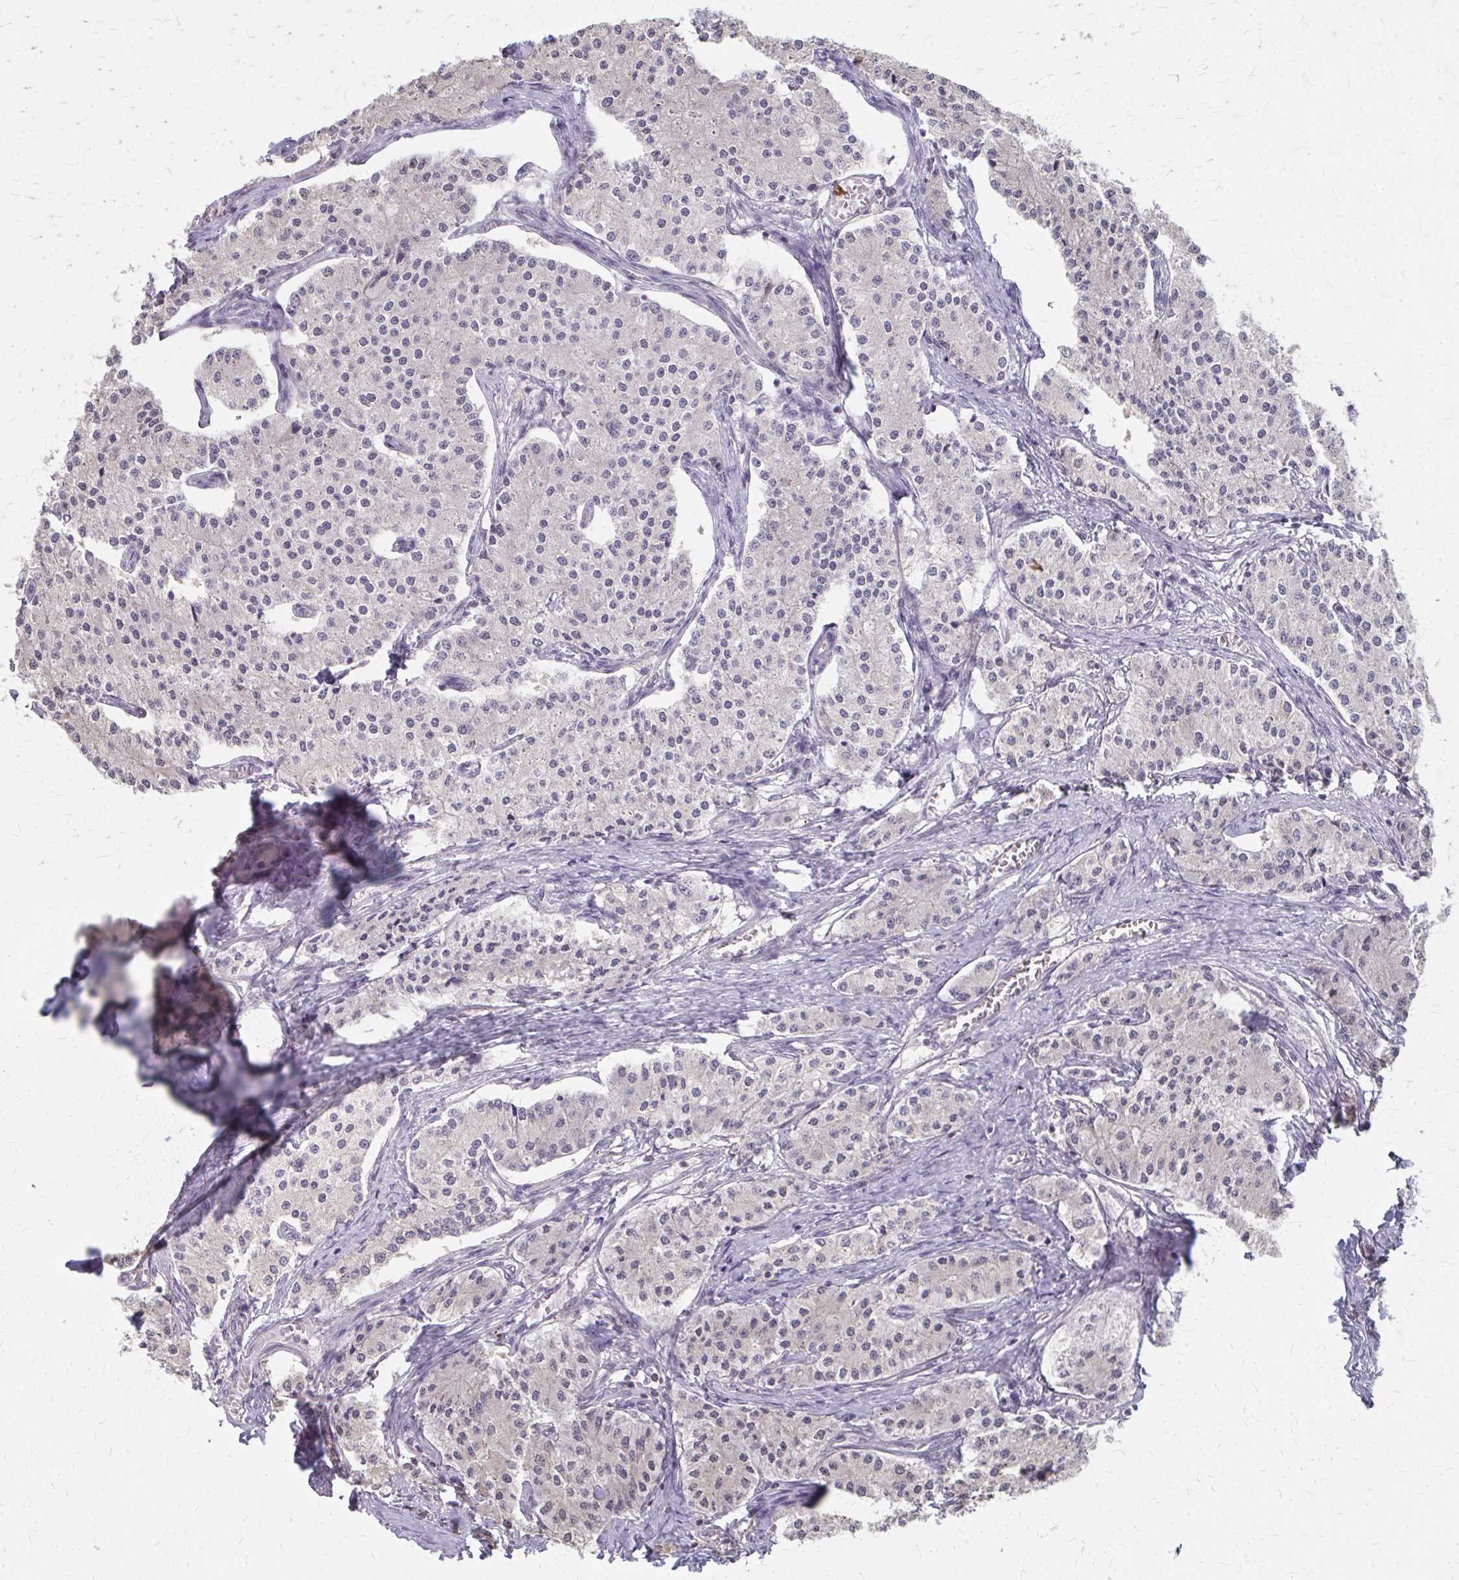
{"staining": {"intensity": "negative", "quantity": "none", "location": "none"}, "tissue": "carcinoid", "cell_type": "Tumor cells", "image_type": "cancer", "snomed": [{"axis": "morphology", "description": "Carcinoid, malignant, NOS"}, {"axis": "topography", "description": "Colon"}], "caption": "This is a micrograph of IHC staining of carcinoid (malignant), which shows no staining in tumor cells.", "gene": "RABGAP1L", "patient": {"sex": "female", "age": 52}}